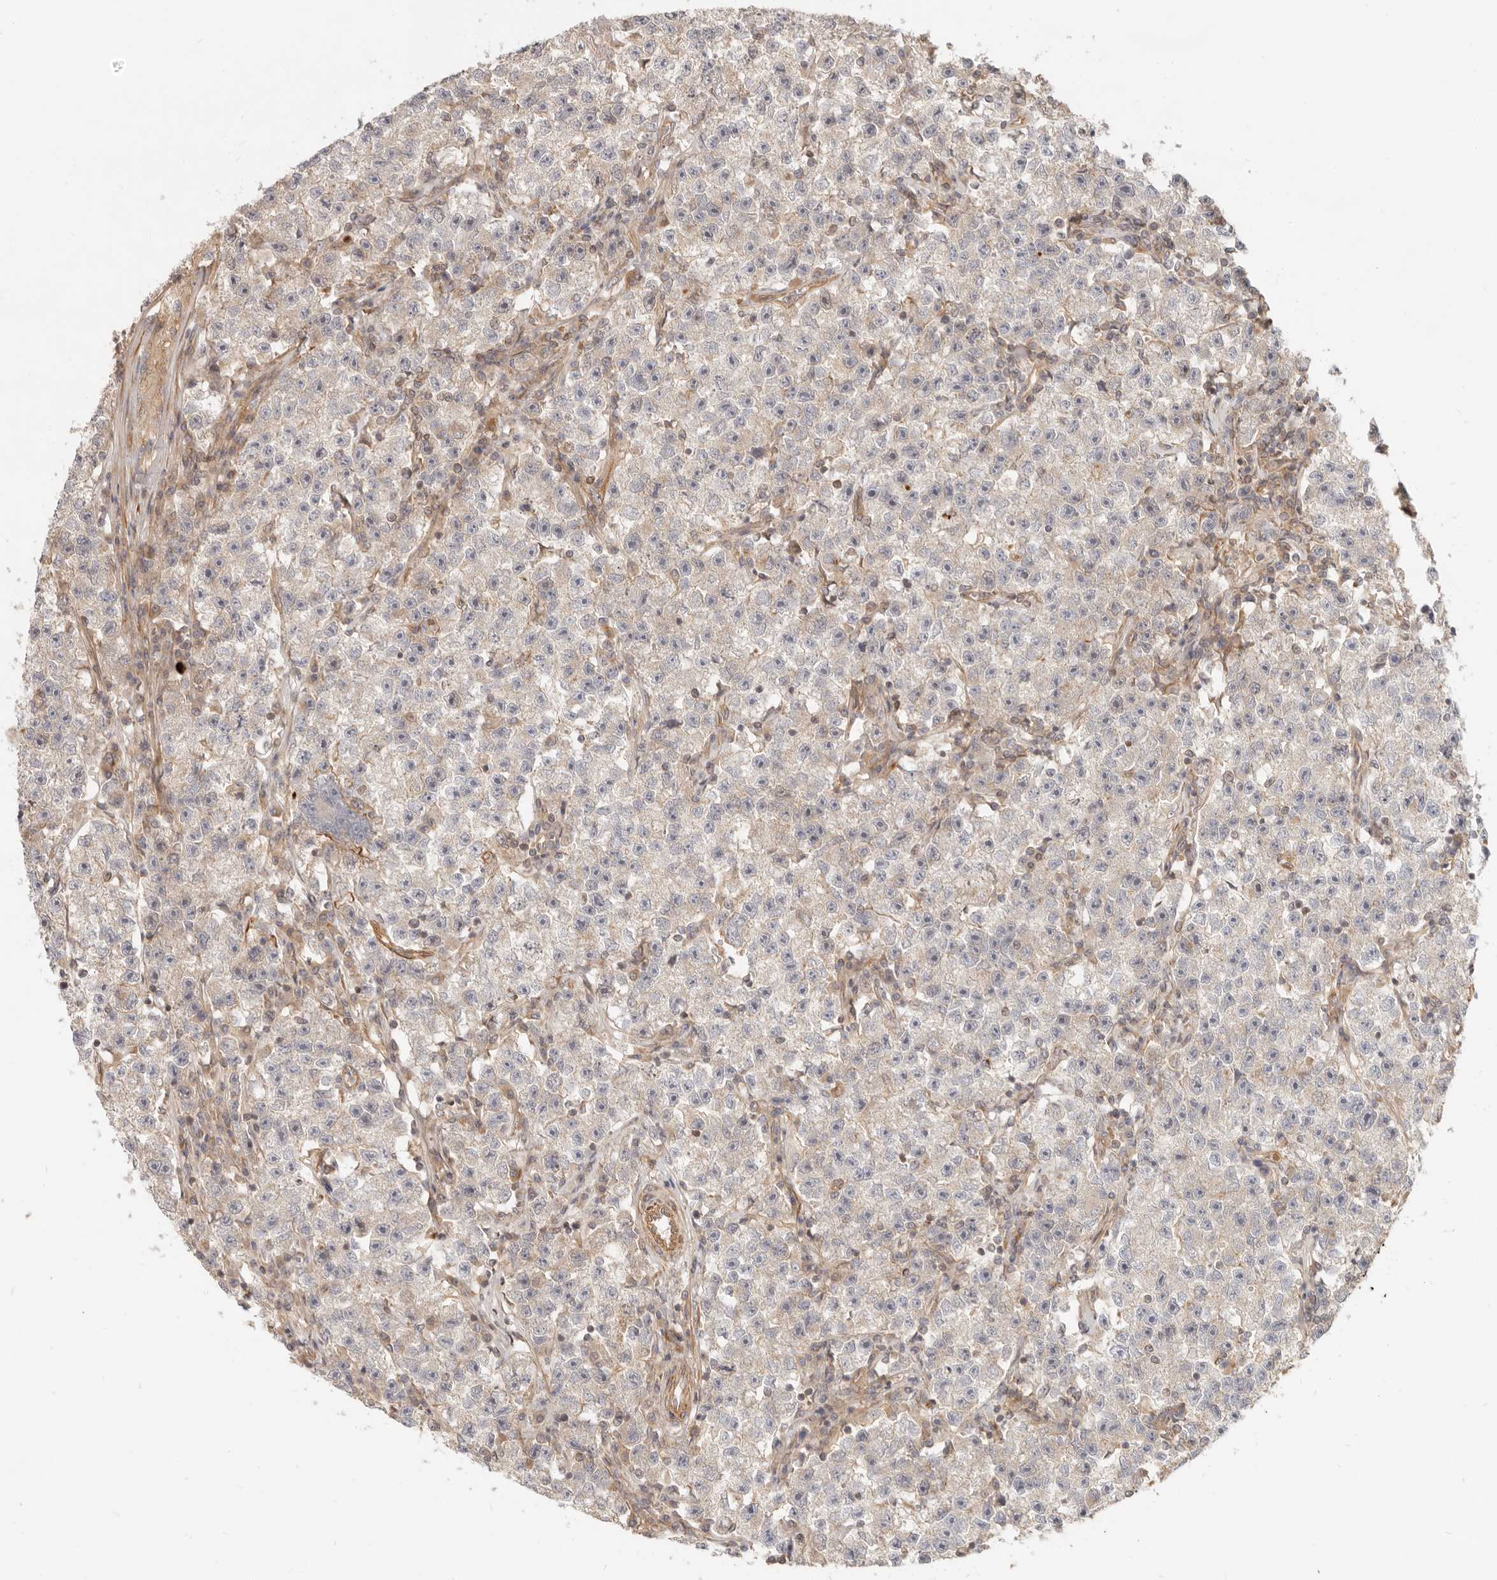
{"staining": {"intensity": "negative", "quantity": "none", "location": "none"}, "tissue": "testis cancer", "cell_type": "Tumor cells", "image_type": "cancer", "snomed": [{"axis": "morphology", "description": "Seminoma, NOS"}, {"axis": "topography", "description": "Testis"}], "caption": "Image shows no significant protein staining in tumor cells of testis seminoma.", "gene": "UFSP1", "patient": {"sex": "male", "age": 22}}